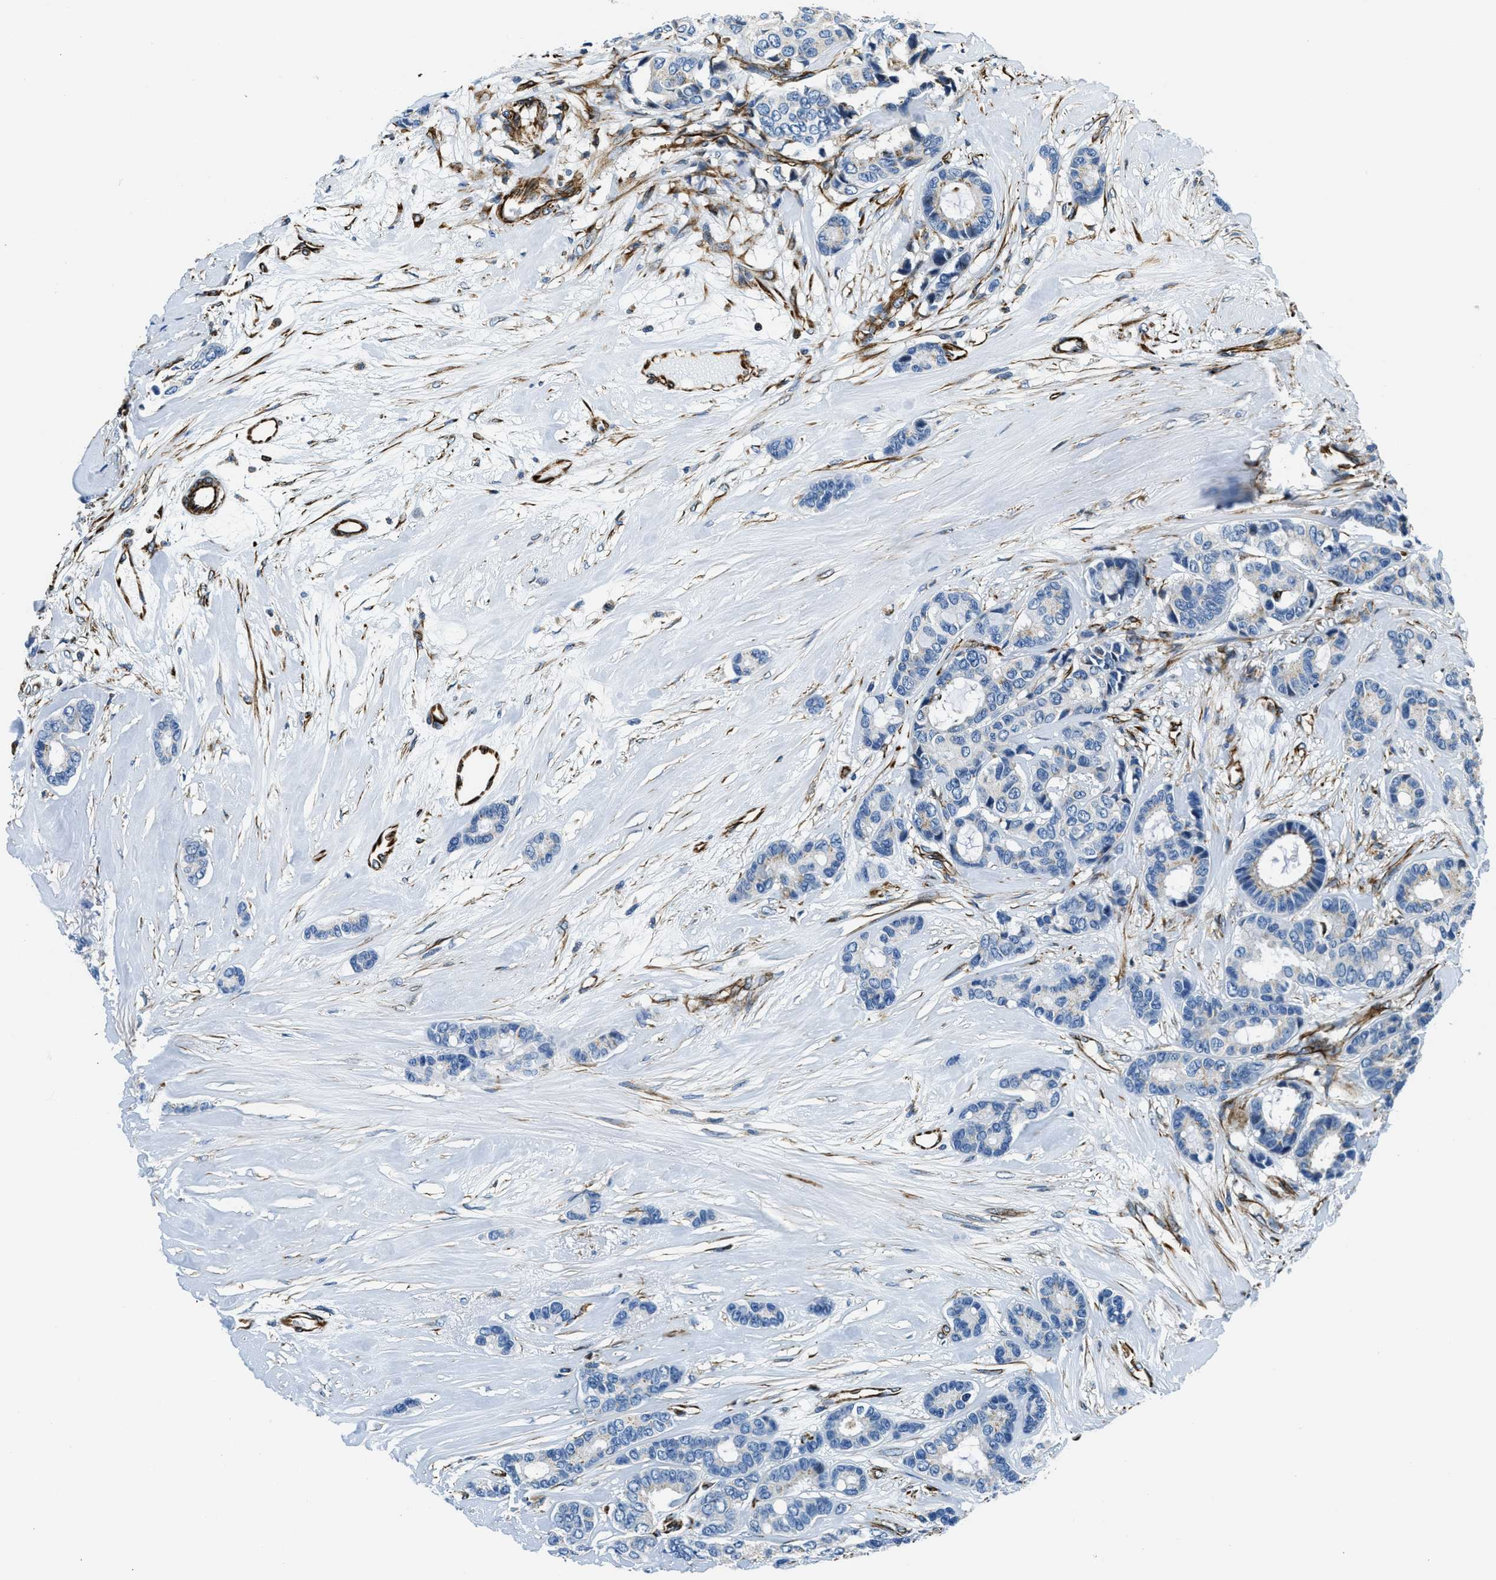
{"staining": {"intensity": "negative", "quantity": "none", "location": "none"}, "tissue": "breast cancer", "cell_type": "Tumor cells", "image_type": "cancer", "snomed": [{"axis": "morphology", "description": "Duct carcinoma"}, {"axis": "topography", "description": "Breast"}], "caption": "DAB immunohistochemical staining of human breast cancer (infiltrating ductal carcinoma) demonstrates no significant staining in tumor cells.", "gene": "GNS", "patient": {"sex": "female", "age": 87}}